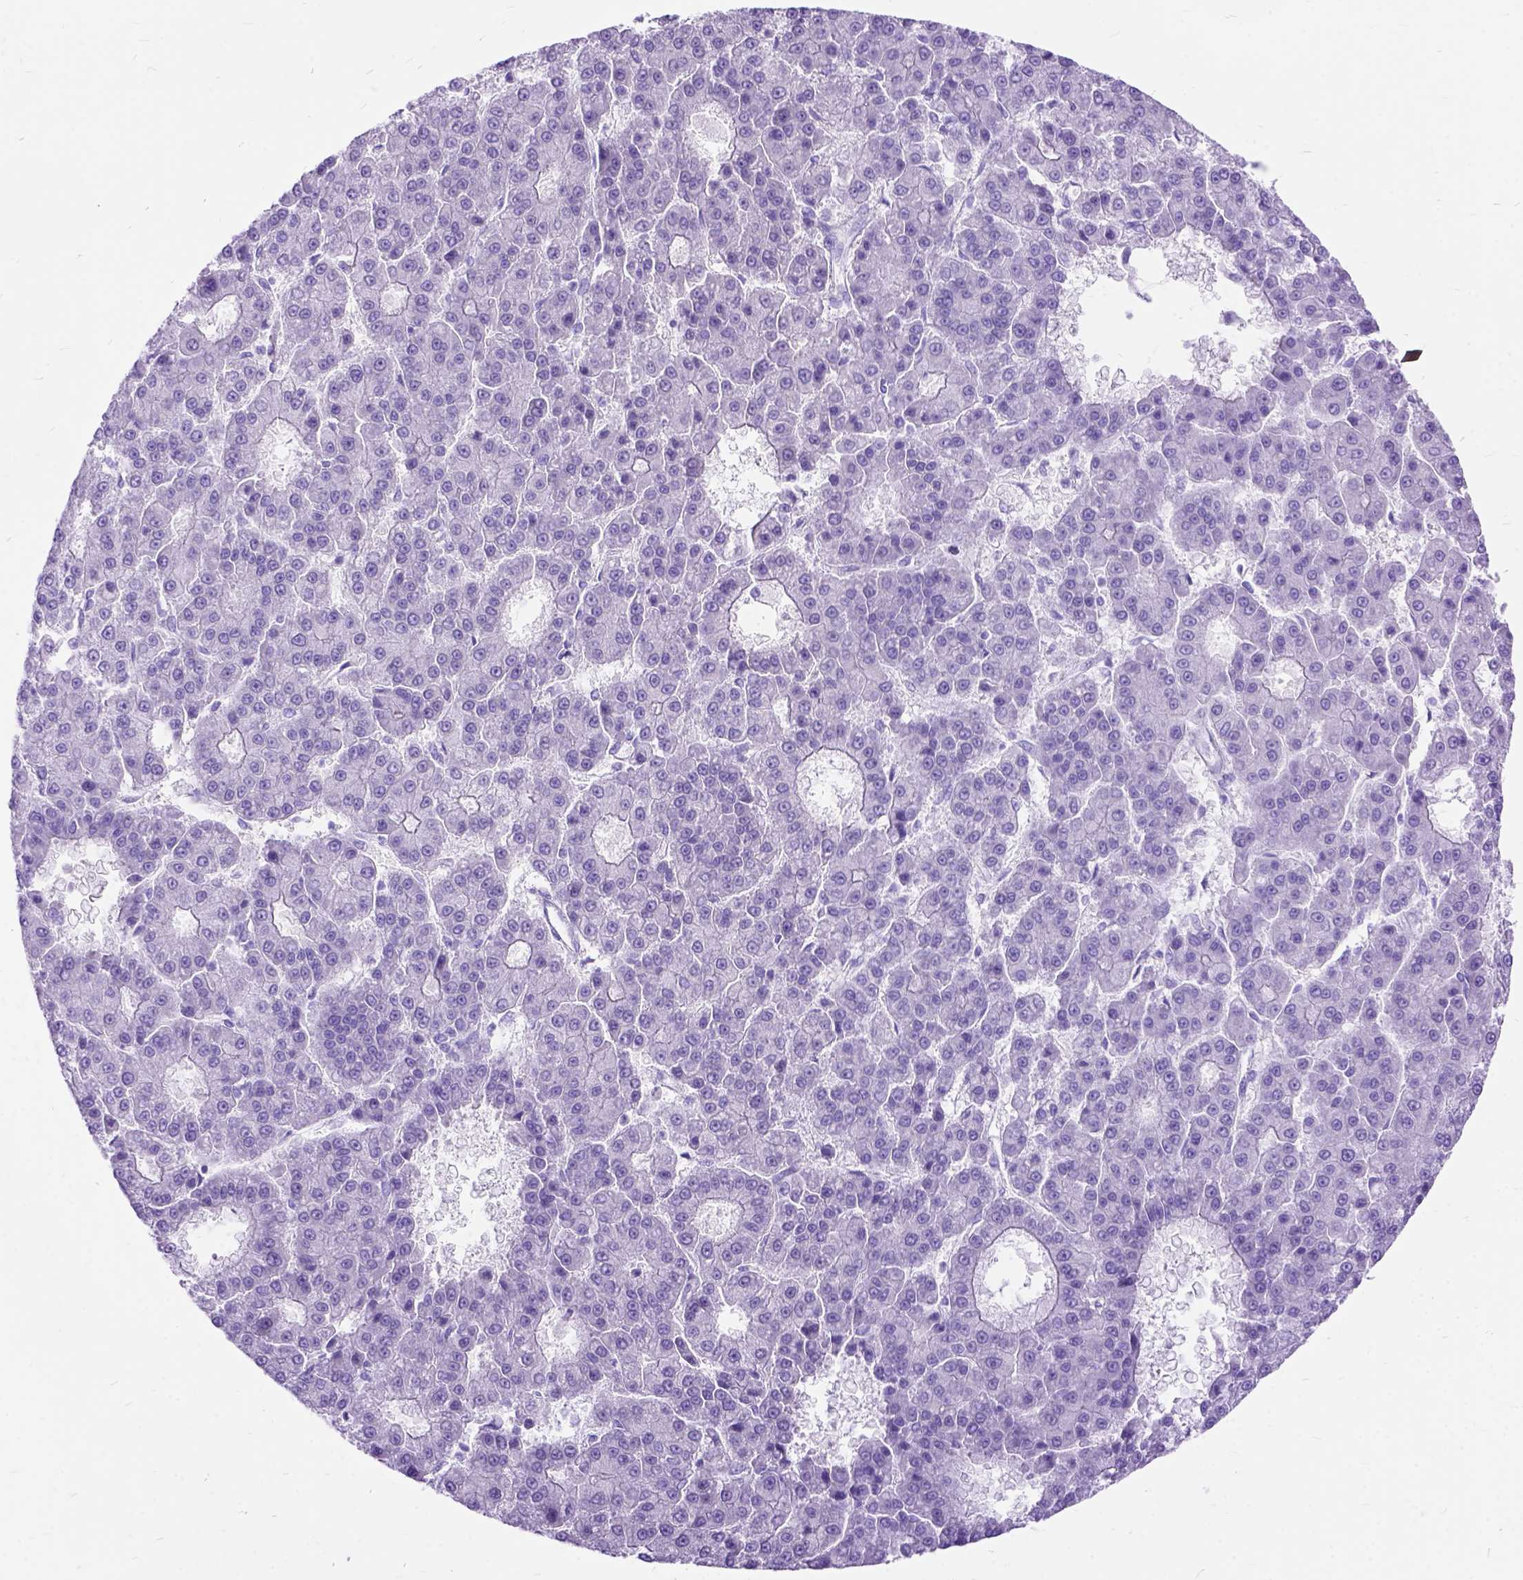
{"staining": {"intensity": "negative", "quantity": "none", "location": "none"}, "tissue": "liver cancer", "cell_type": "Tumor cells", "image_type": "cancer", "snomed": [{"axis": "morphology", "description": "Carcinoma, Hepatocellular, NOS"}, {"axis": "topography", "description": "Liver"}], "caption": "Tumor cells are negative for brown protein staining in liver cancer (hepatocellular carcinoma).", "gene": "ARL9", "patient": {"sex": "male", "age": 70}}